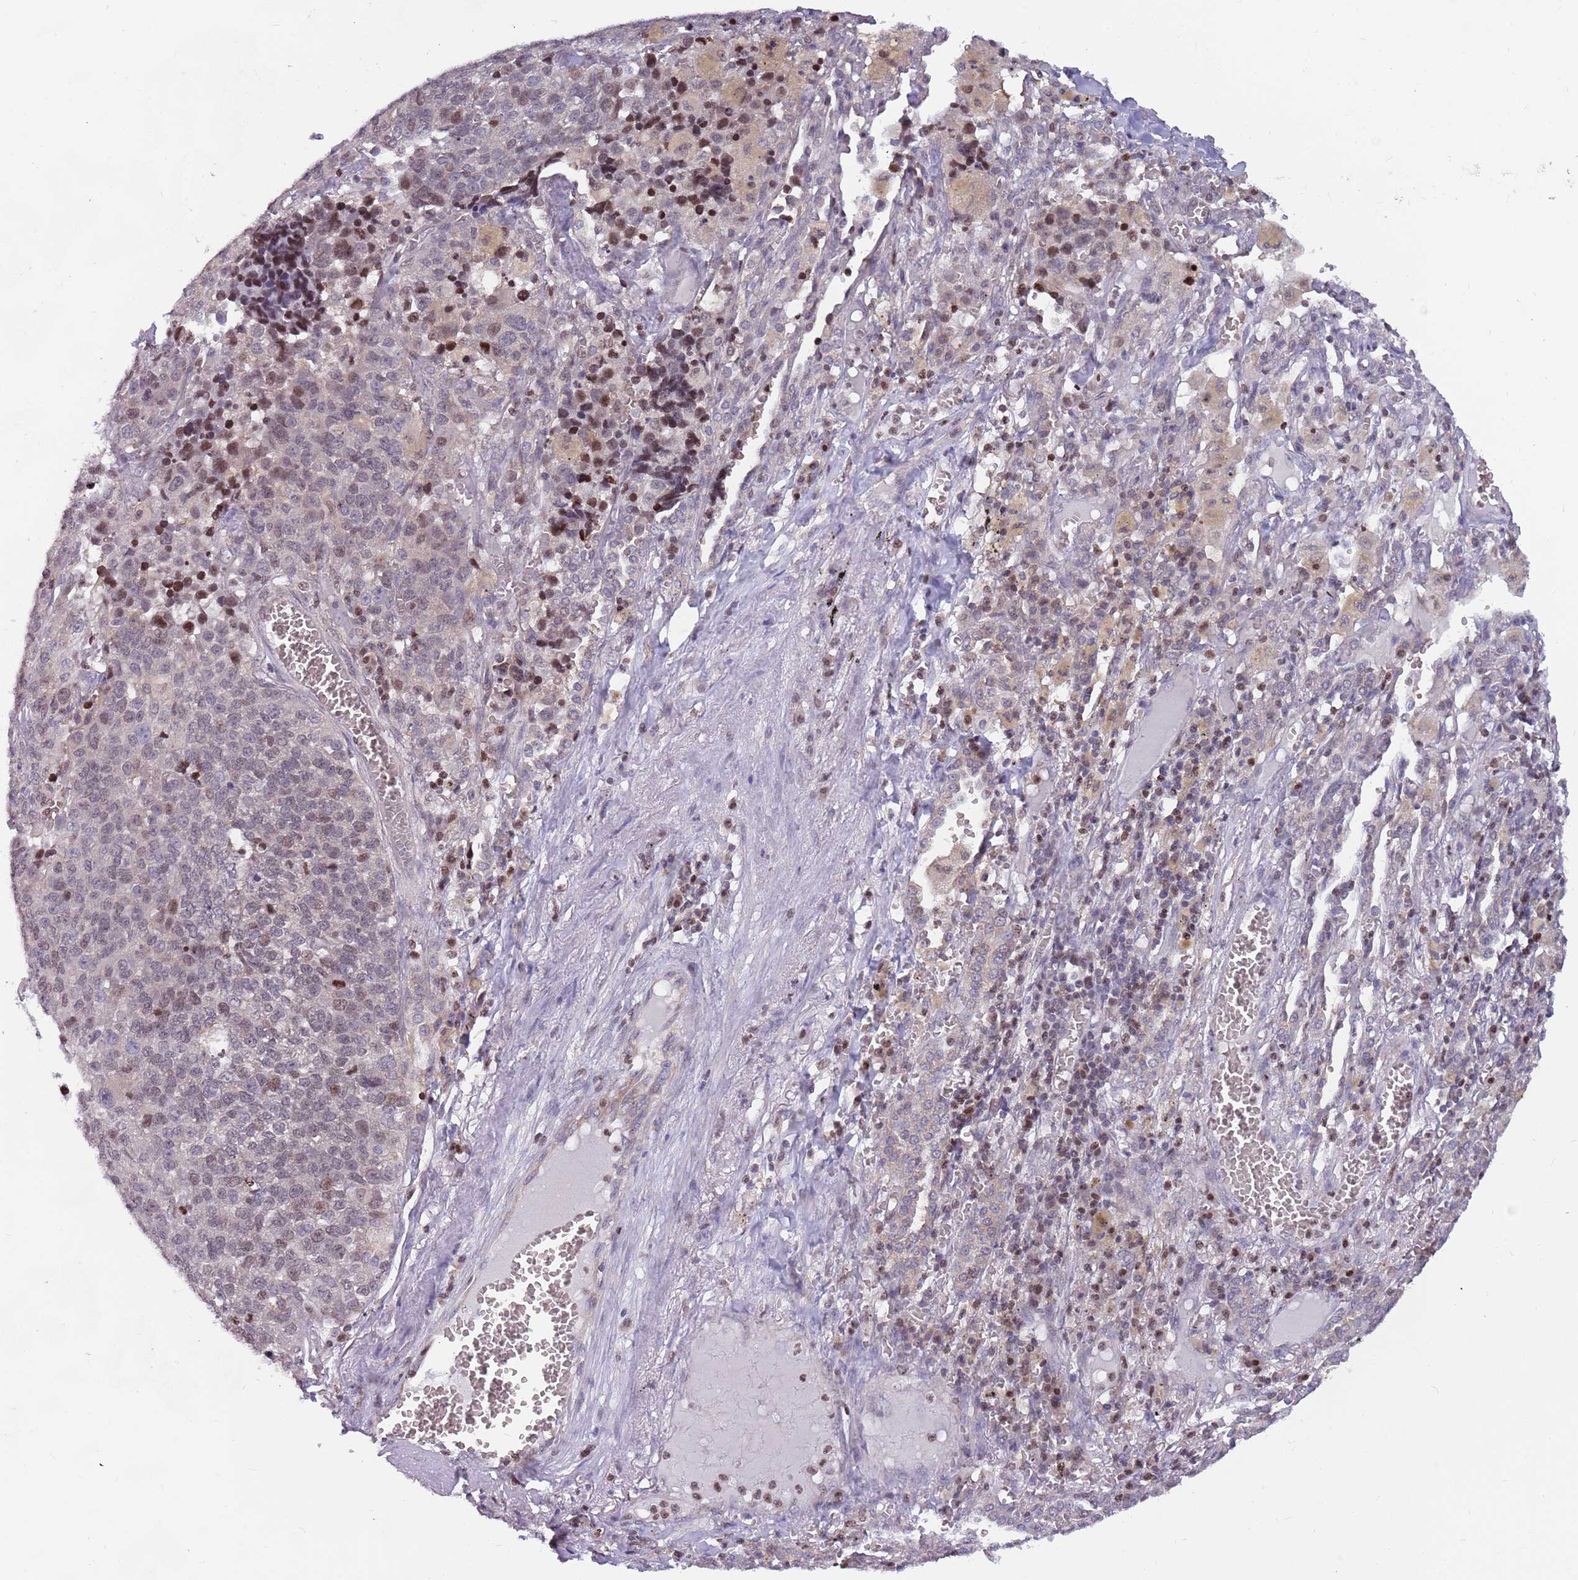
{"staining": {"intensity": "moderate", "quantity": "<25%", "location": "nuclear"}, "tissue": "lung cancer", "cell_type": "Tumor cells", "image_type": "cancer", "snomed": [{"axis": "morphology", "description": "Adenocarcinoma, NOS"}, {"axis": "topography", "description": "Lung"}], "caption": "Brown immunohistochemical staining in human adenocarcinoma (lung) displays moderate nuclear expression in about <25% of tumor cells. The protein of interest is stained brown, and the nuclei are stained in blue (DAB (3,3'-diaminobenzidine) IHC with brightfield microscopy, high magnification).", "gene": "ARHGEF5", "patient": {"sex": "male", "age": 49}}